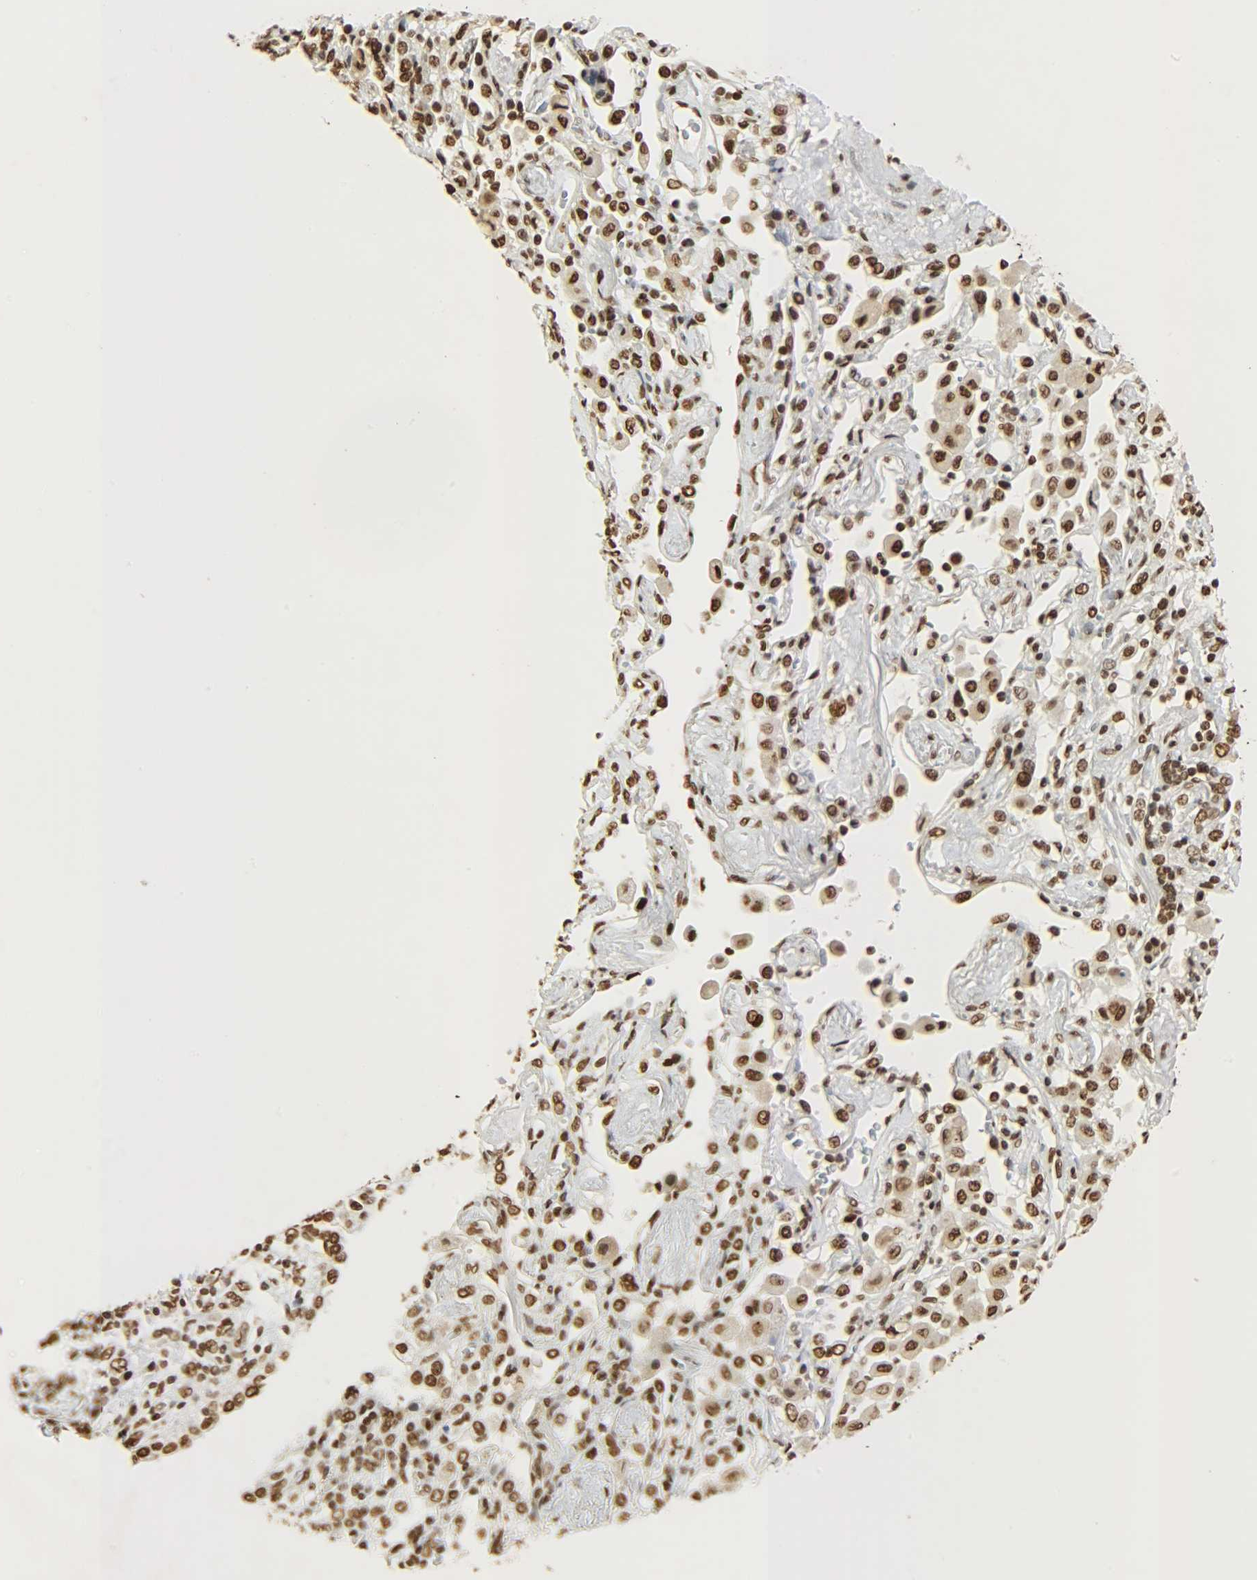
{"staining": {"intensity": "strong", "quantity": ">75%", "location": "nuclear"}, "tissue": "lung cancer", "cell_type": "Tumor cells", "image_type": "cancer", "snomed": [{"axis": "morphology", "description": "Squamous cell carcinoma, NOS"}, {"axis": "topography", "description": "Lung"}], "caption": "Tumor cells exhibit high levels of strong nuclear expression in approximately >75% of cells in human lung cancer (squamous cell carcinoma). Using DAB (3,3'-diaminobenzidine) (brown) and hematoxylin (blue) stains, captured at high magnification using brightfield microscopy.", "gene": "KHDRBS1", "patient": {"sex": "female", "age": 67}}